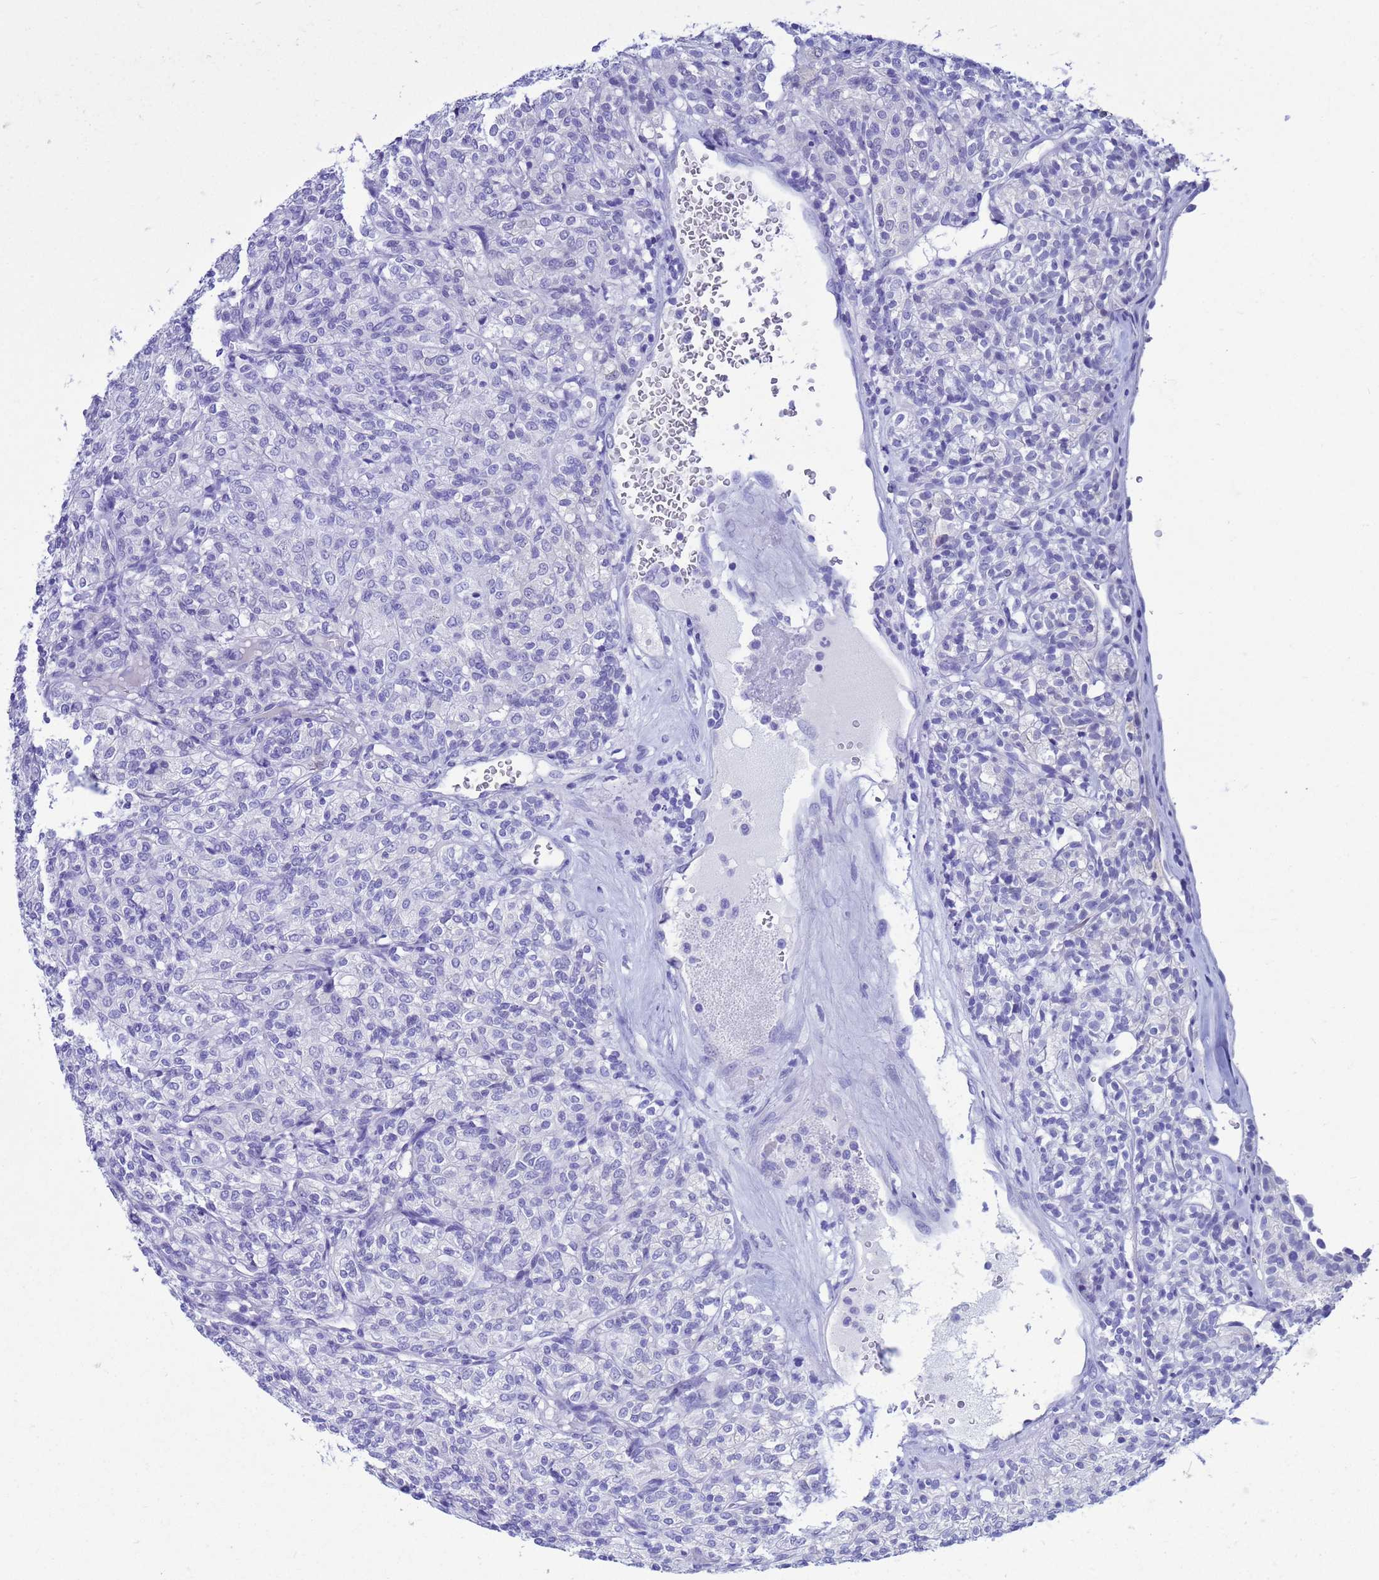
{"staining": {"intensity": "negative", "quantity": "none", "location": "none"}, "tissue": "renal cancer", "cell_type": "Tumor cells", "image_type": "cancer", "snomed": [{"axis": "morphology", "description": "Adenocarcinoma, NOS"}, {"axis": "topography", "description": "Kidney"}], "caption": "Protein analysis of renal cancer (adenocarcinoma) exhibits no significant expression in tumor cells.", "gene": "AKR1C2", "patient": {"sex": "male", "age": 77}}